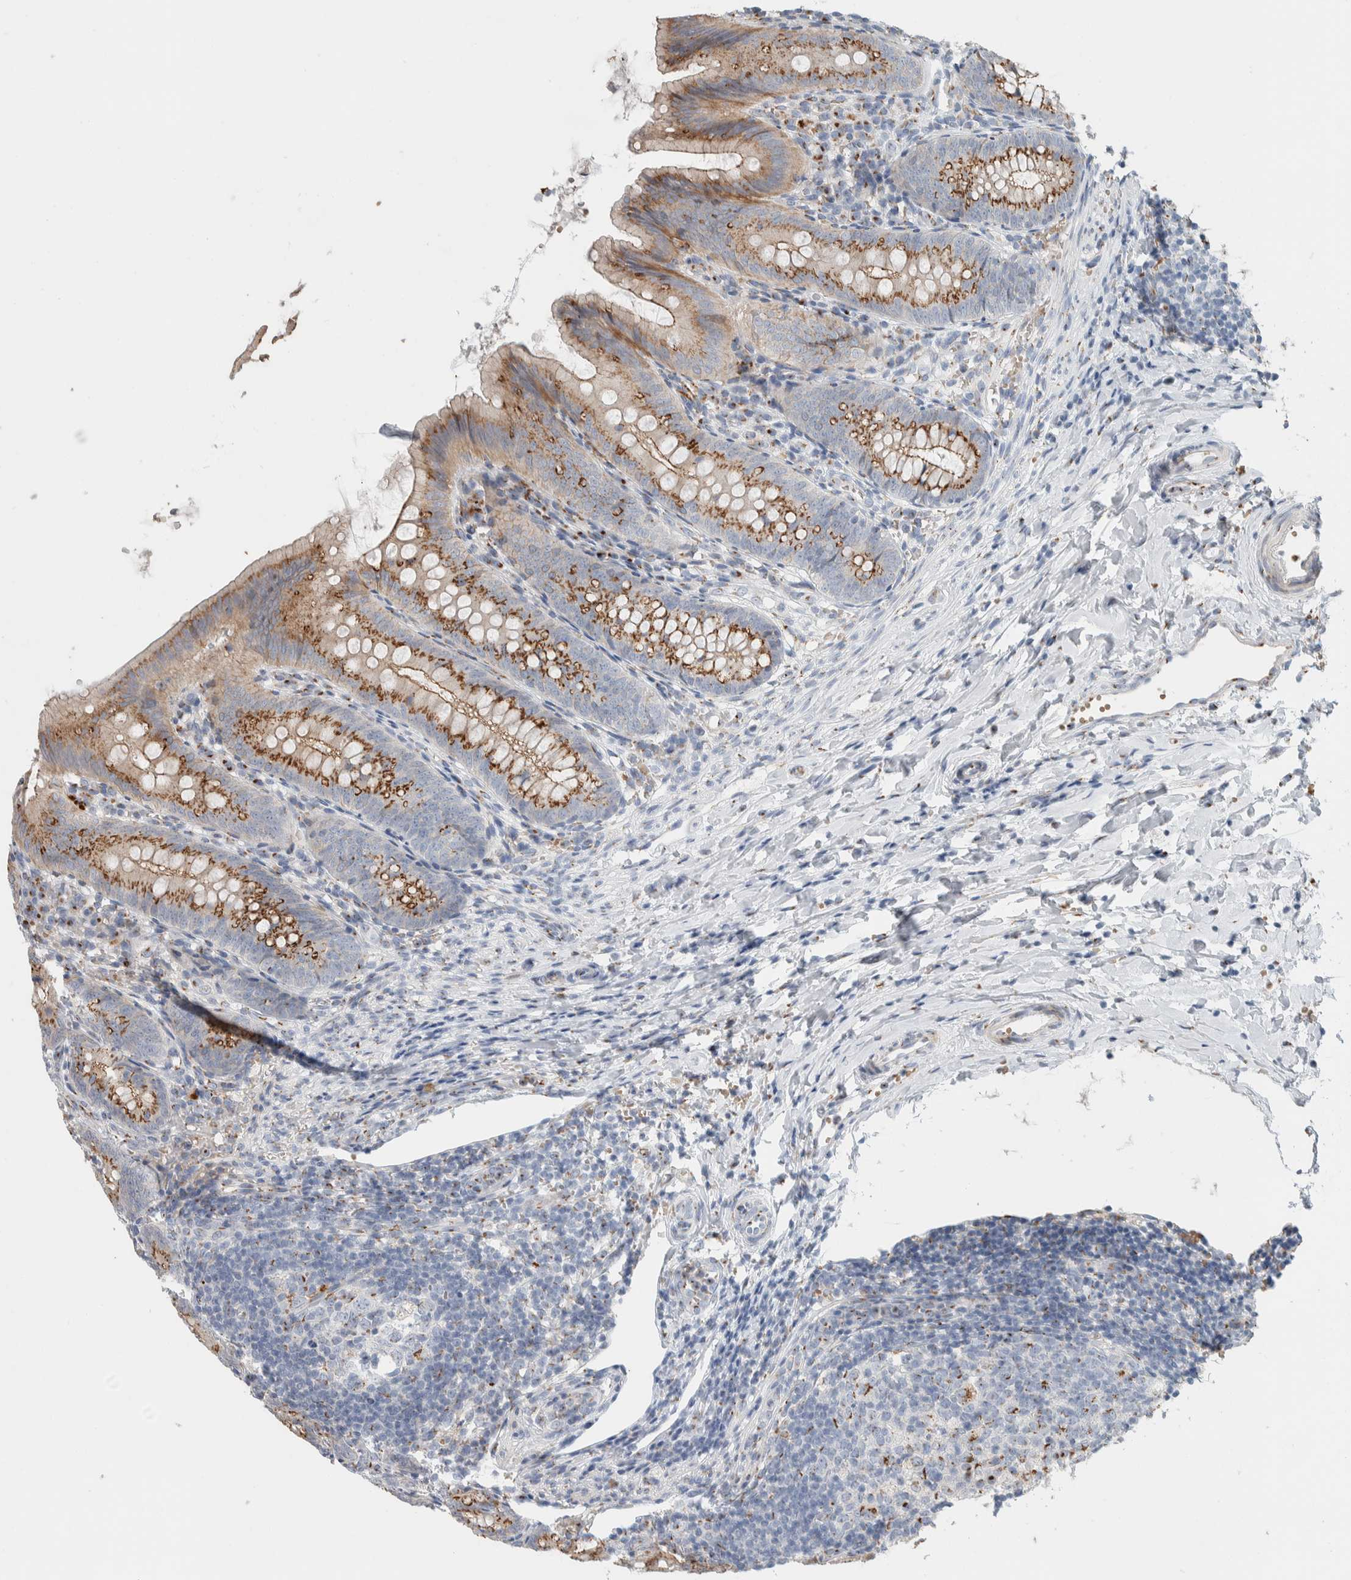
{"staining": {"intensity": "moderate", "quantity": ">75%", "location": "cytoplasmic/membranous"}, "tissue": "appendix", "cell_type": "Glandular cells", "image_type": "normal", "snomed": [{"axis": "morphology", "description": "Normal tissue, NOS"}, {"axis": "topography", "description": "Appendix"}], "caption": "This micrograph displays IHC staining of benign appendix, with medium moderate cytoplasmic/membranous staining in about >75% of glandular cells.", "gene": "SLC38A10", "patient": {"sex": "male", "age": 1}}